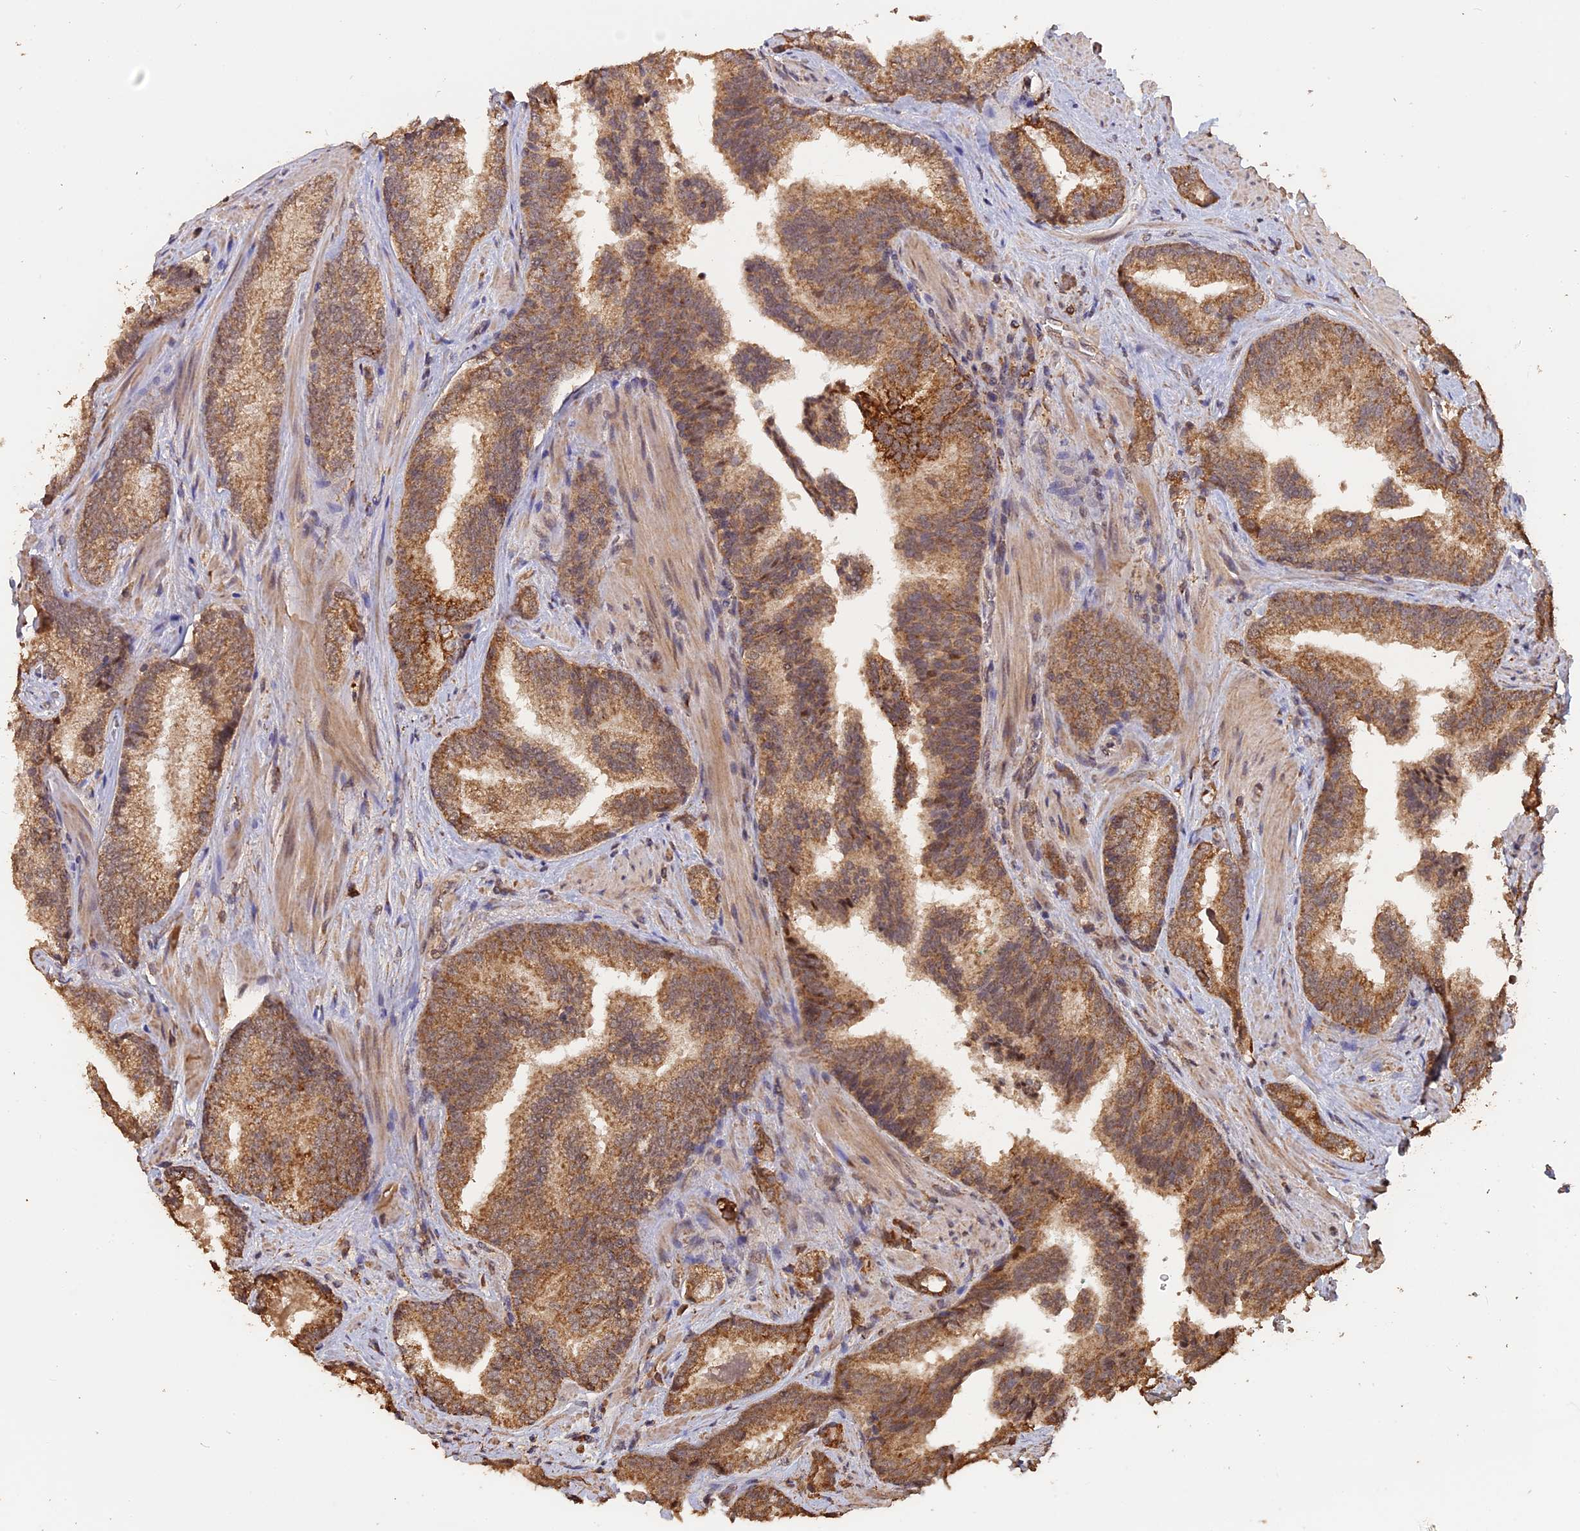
{"staining": {"intensity": "moderate", "quantity": ">75%", "location": "cytoplasmic/membranous"}, "tissue": "prostate cancer", "cell_type": "Tumor cells", "image_type": "cancer", "snomed": [{"axis": "morphology", "description": "Adenocarcinoma, High grade"}, {"axis": "topography", "description": "Prostate"}], "caption": "A histopathology image showing moderate cytoplasmic/membranous expression in about >75% of tumor cells in prostate cancer (high-grade adenocarcinoma), as visualized by brown immunohistochemical staining.", "gene": "FAM210B", "patient": {"sex": "male", "age": 63}}